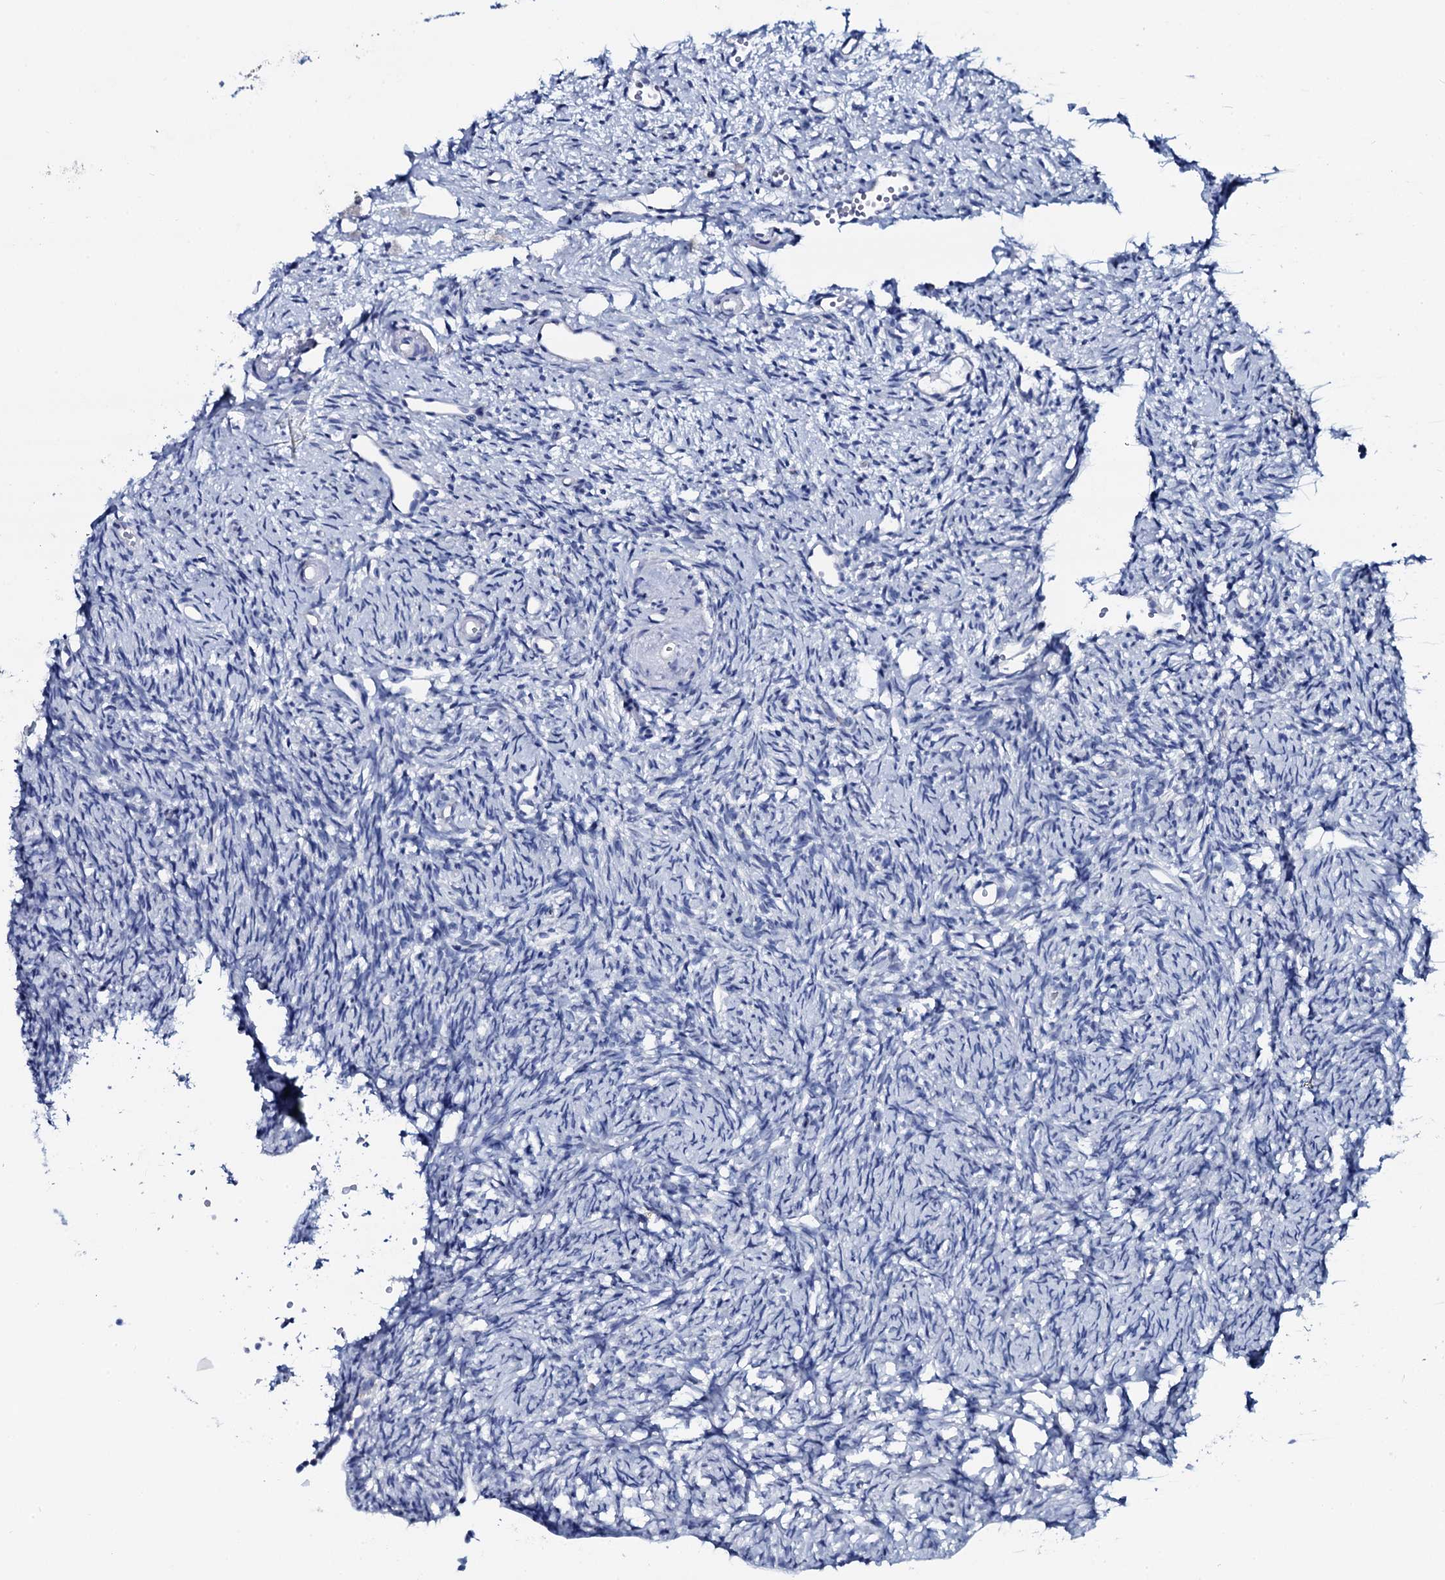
{"staining": {"intensity": "negative", "quantity": "none", "location": "none"}, "tissue": "ovary", "cell_type": "Follicle cells", "image_type": "normal", "snomed": [{"axis": "morphology", "description": "Normal tissue, NOS"}, {"axis": "topography", "description": "Ovary"}], "caption": "Follicle cells are negative for brown protein staining in benign ovary. (DAB immunohistochemistry (IHC) visualized using brightfield microscopy, high magnification).", "gene": "GYS2", "patient": {"sex": "female", "age": 51}}